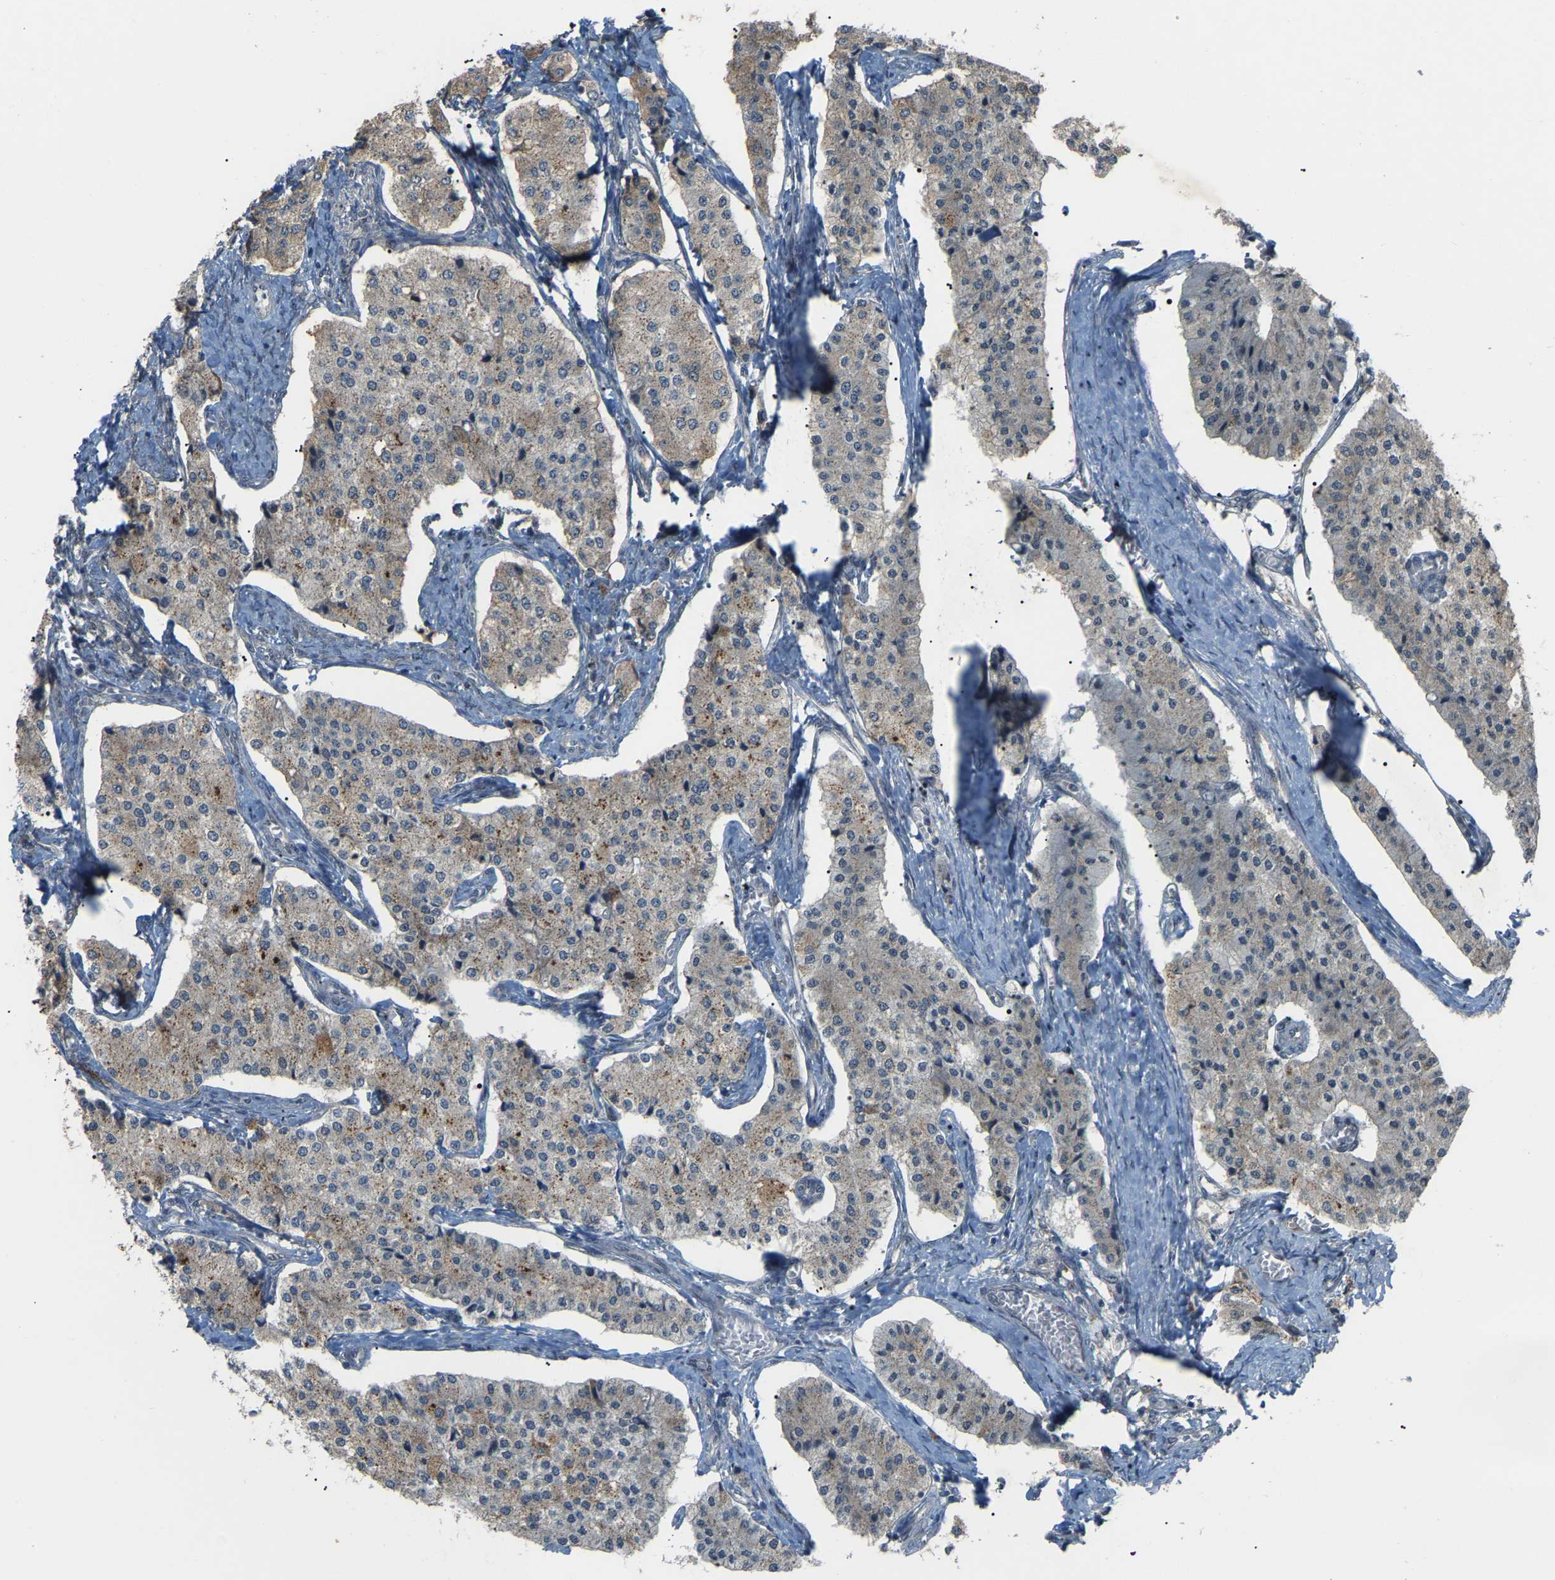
{"staining": {"intensity": "negative", "quantity": "none", "location": "none"}, "tissue": "carcinoid", "cell_type": "Tumor cells", "image_type": "cancer", "snomed": [{"axis": "morphology", "description": "Carcinoid, malignant, NOS"}, {"axis": "topography", "description": "Colon"}], "caption": "DAB immunohistochemical staining of carcinoid (malignant) exhibits no significant expression in tumor cells. The staining is performed using DAB (3,3'-diaminobenzidine) brown chromogen with nuclei counter-stained in using hematoxylin.", "gene": "CROT", "patient": {"sex": "female", "age": 52}}